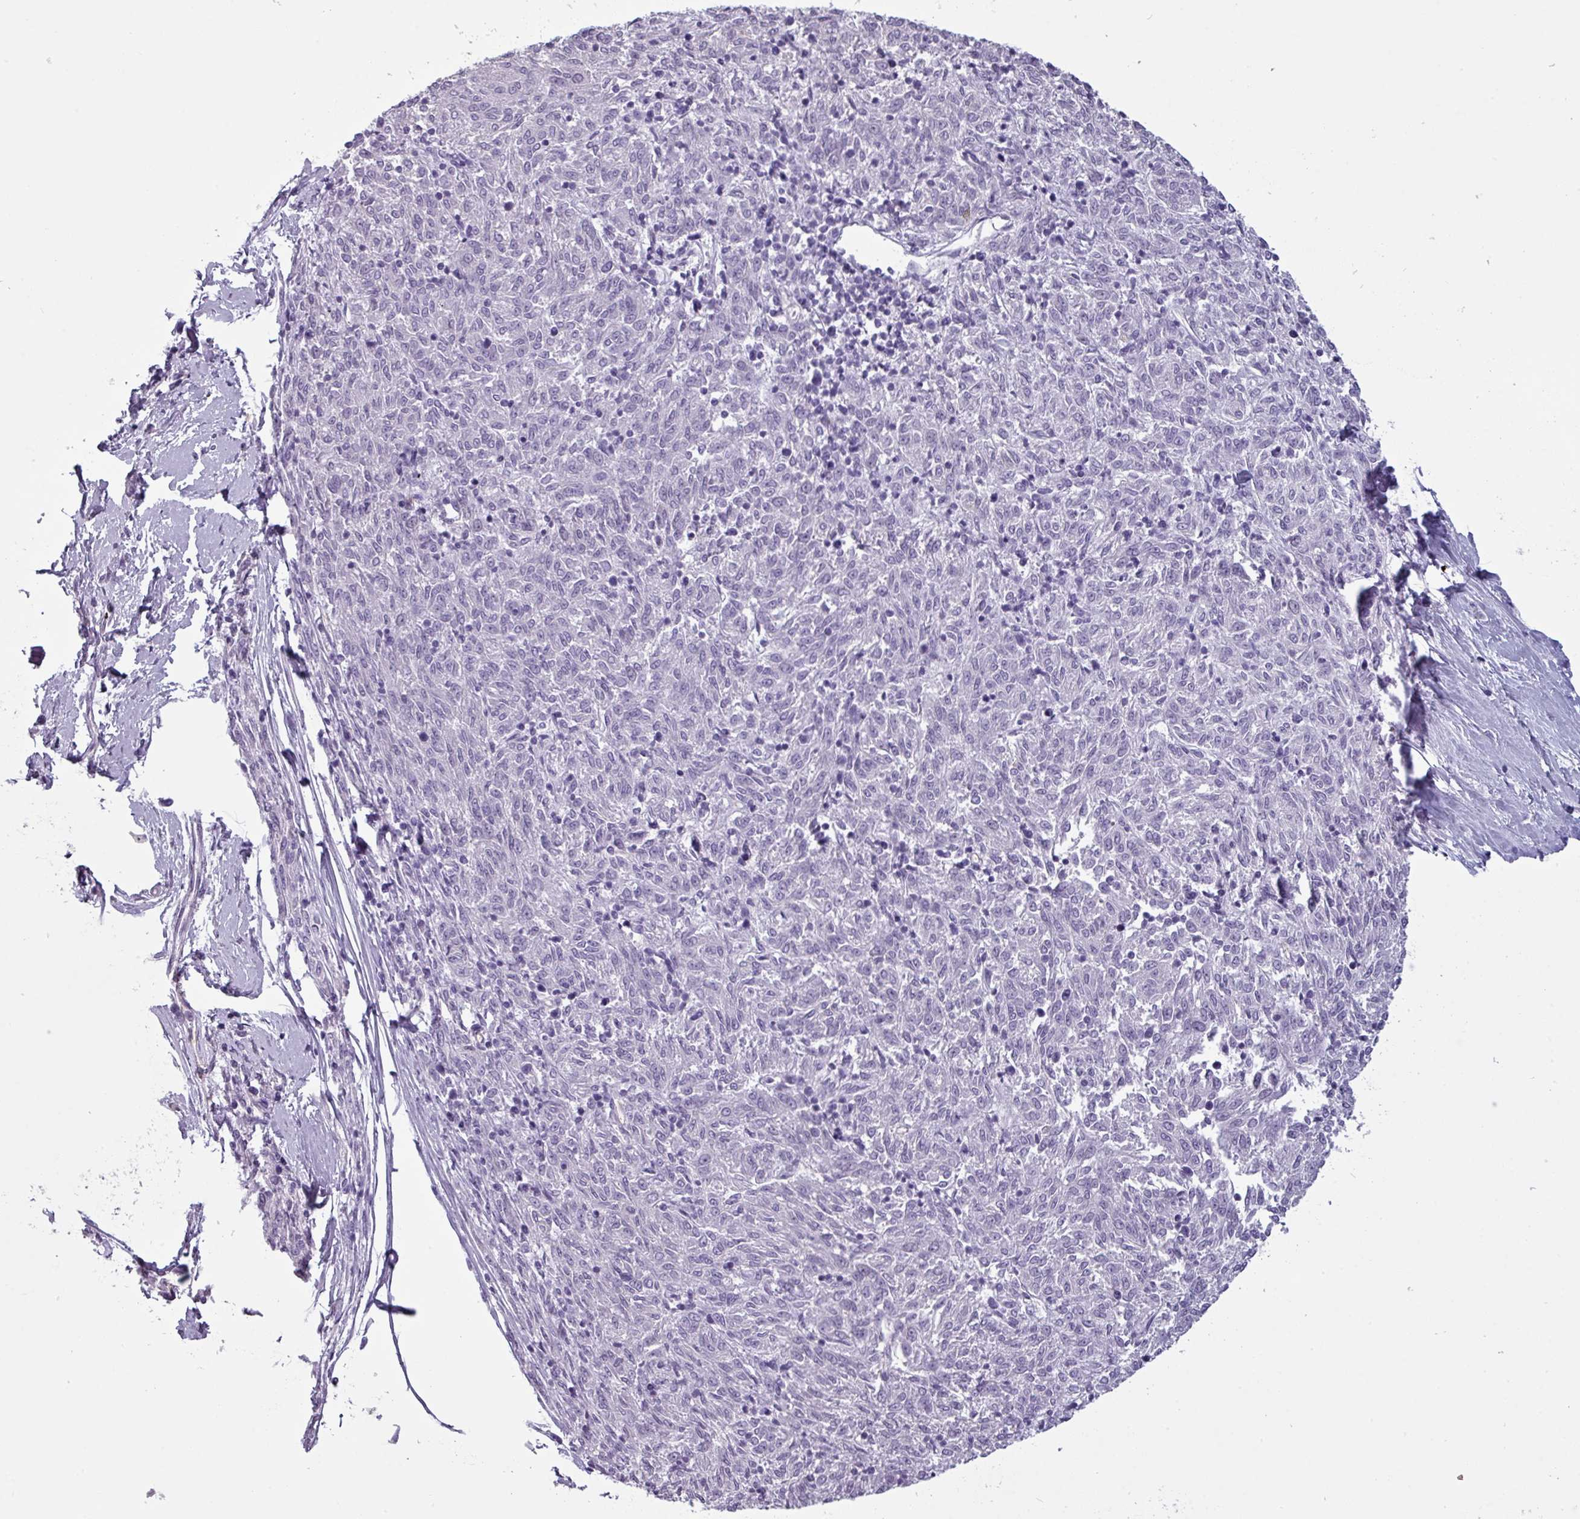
{"staining": {"intensity": "negative", "quantity": "none", "location": "none"}, "tissue": "melanoma", "cell_type": "Tumor cells", "image_type": "cancer", "snomed": [{"axis": "morphology", "description": "Malignant melanoma, NOS"}, {"axis": "topography", "description": "Skin"}], "caption": "An immunohistochemistry (IHC) micrograph of malignant melanoma is shown. There is no staining in tumor cells of malignant melanoma.", "gene": "AREL1", "patient": {"sex": "female", "age": 72}}